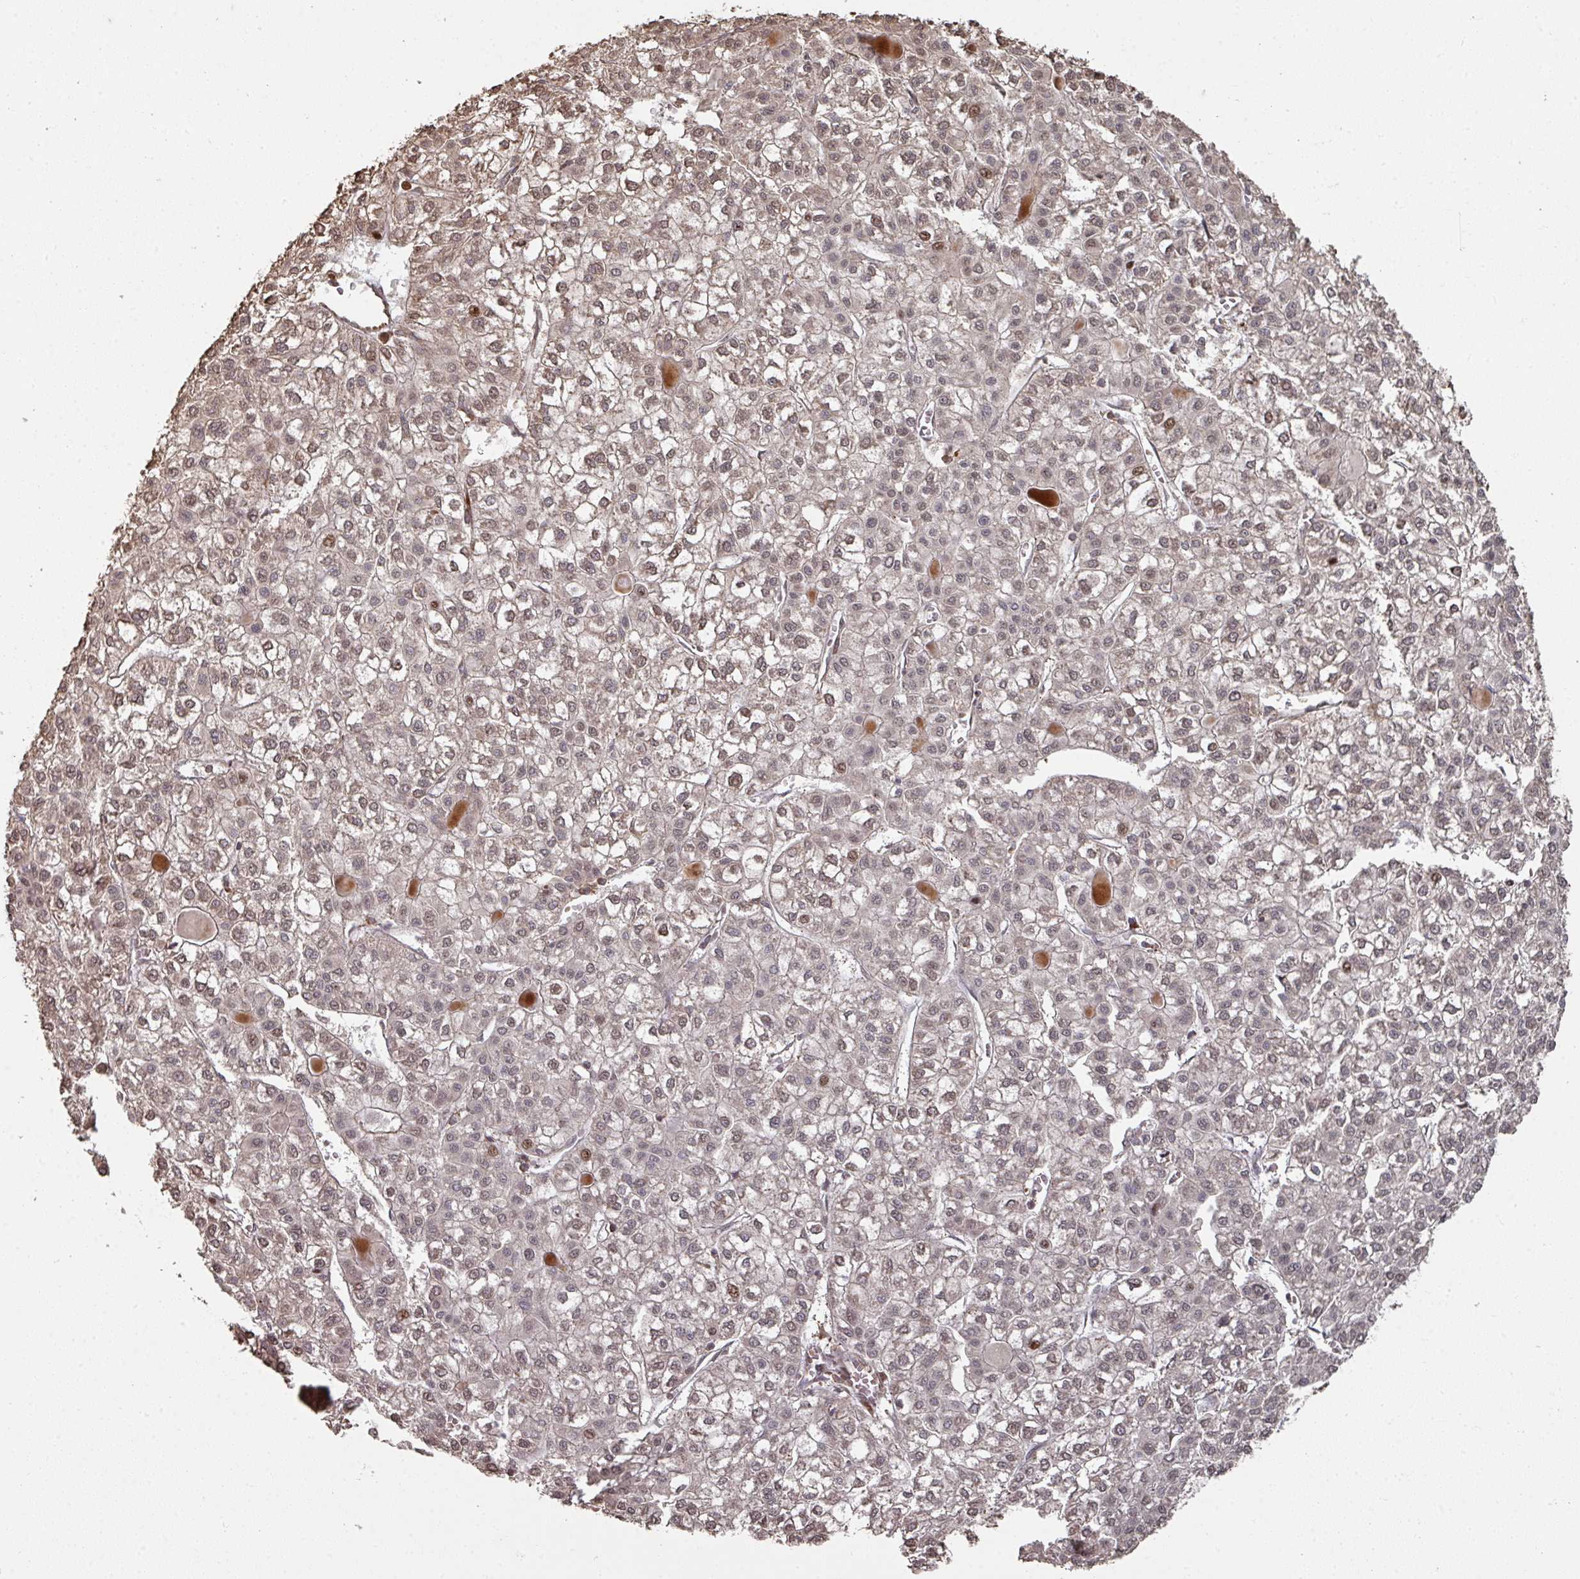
{"staining": {"intensity": "weak", "quantity": "25%-75%", "location": "cytoplasmic/membranous,nuclear"}, "tissue": "liver cancer", "cell_type": "Tumor cells", "image_type": "cancer", "snomed": [{"axis": "morphology", "description": "Carcinoma, Hepatocellular, NOS"}, {"axis": "topography", "description": "Liver"}], "caption": "Immunohistochemical staining of hepatocellular carcinoma (liver) exhibits low levels of weak cytoplasmic/membranous and nuclear protein expression in approximately 25%-75% of tumor cells. (brown staining indicates protein expression, while blue staining denotes nuclei).", "gene": "CA7", "patient": {"sex": "female", "age": 43}}